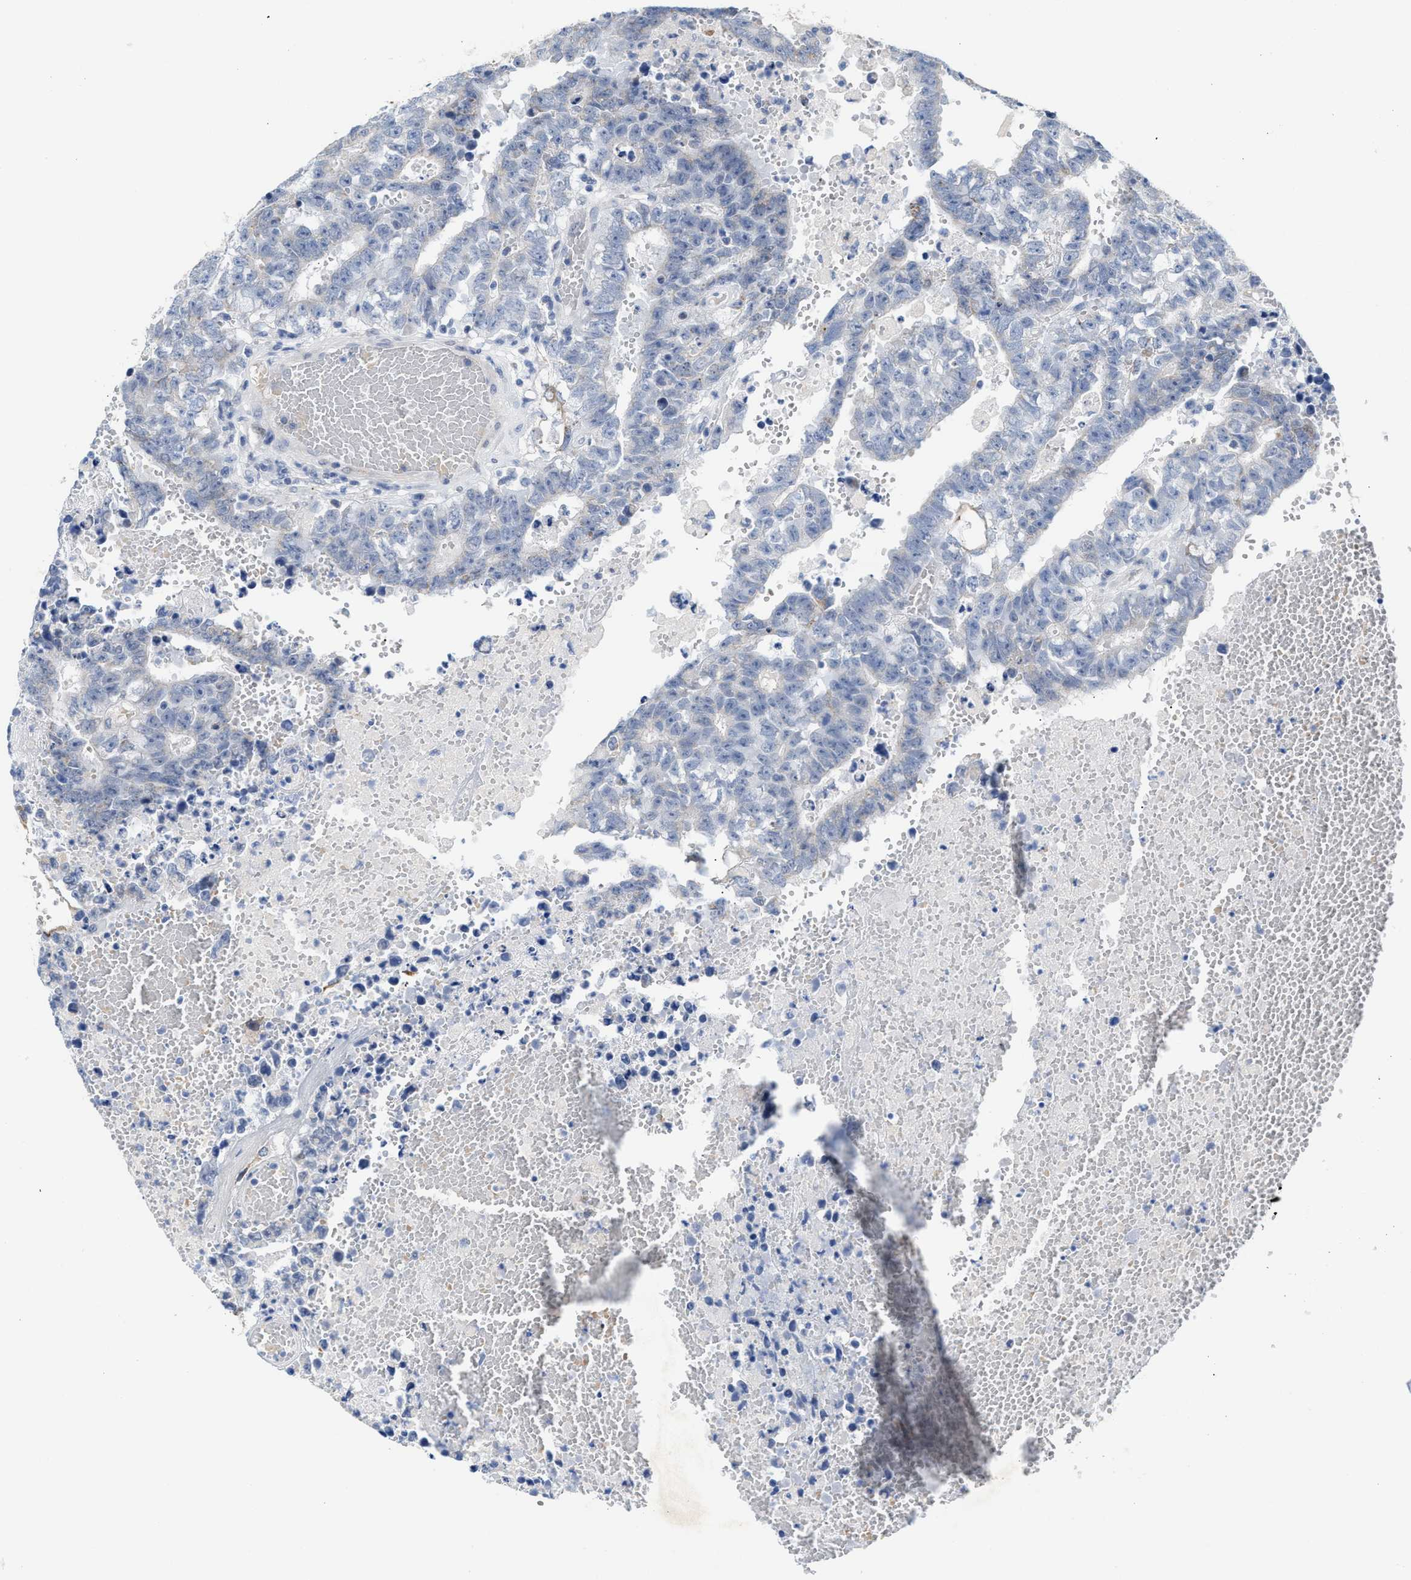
{"staining": {"intensity": "negative", "quantity": "none", "location": "none"}, "tissue": "testis cancer", "cell_type": "Tumor cells", "image_type": "cancer", "snomed": [{"axis": "morphology", "description": "Carcinoma, Embryonal, NOS"}, {"axis": "topography", "description": "Testis"}], "caption": "Testis embryonal carcinoma stained for a protein using immunohistochemistry (IHC) exhibits no expression tumor cells.", "gene": "JAG1", "patient": {"sex": "male", "age": 25}}